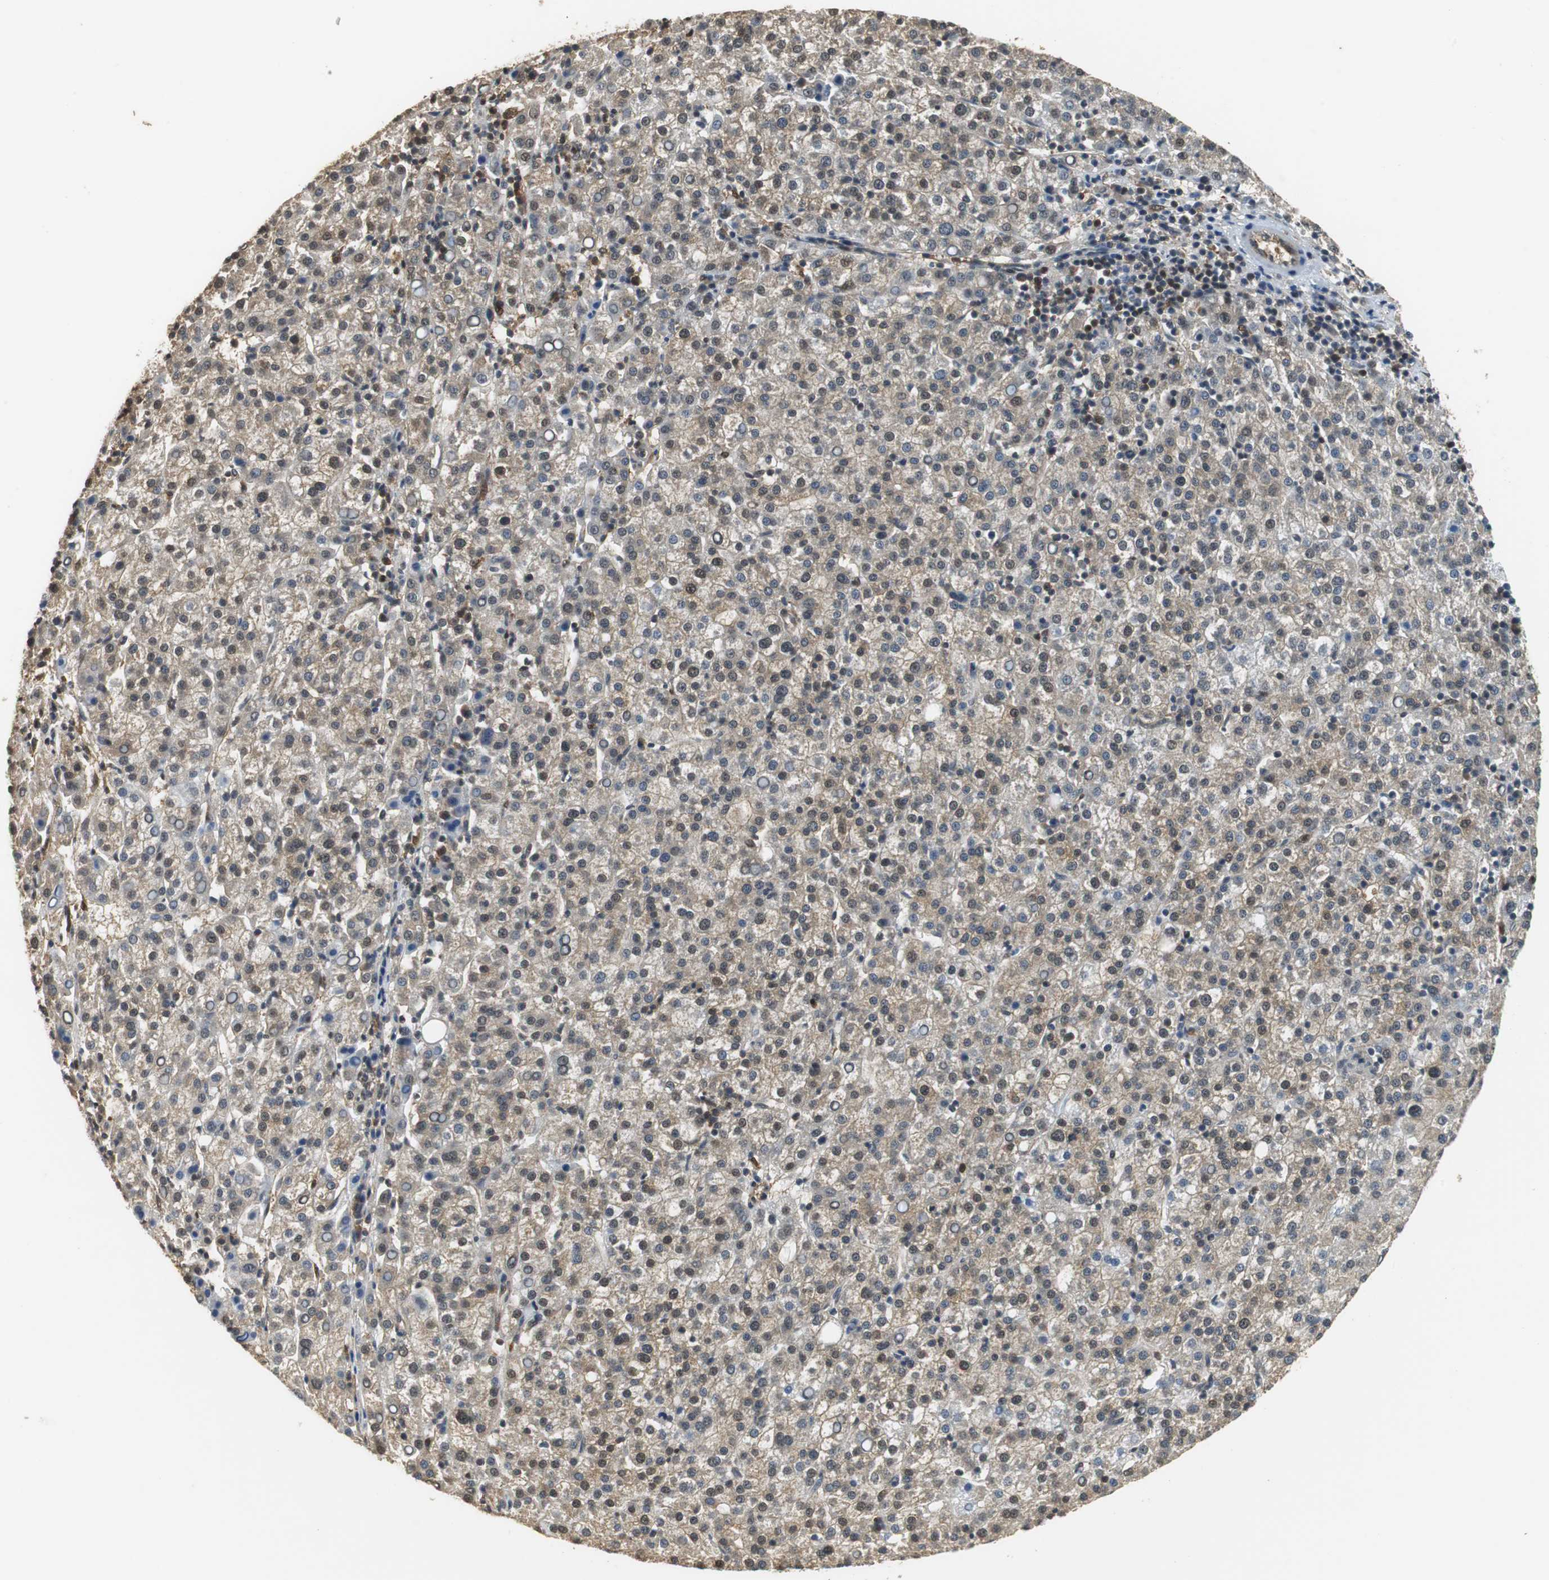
{"staining": {"intensity": "moderate", "quantity": ">75%", "location": "cytoplasmic/membranous,nuclear"}, "tissue": "liver cancer", "cell_type": "Tumor cells", "image_type": "cancer", "snomed": [{"axis": "morphology", "description": "Carcinoma, Hepatocellular, NOS"}, {"axis": "topography", "description": "Liver"}], "caption": "This image shows immunohistochemistry staining of human hepatocellular carcinoma (liver), with medium moderate cytoplasmic/membranous and nuclear expression in about >75% of tumor cells.", "gene": "UBQLN2", "patient": {"sex": "female", "age": 58}}